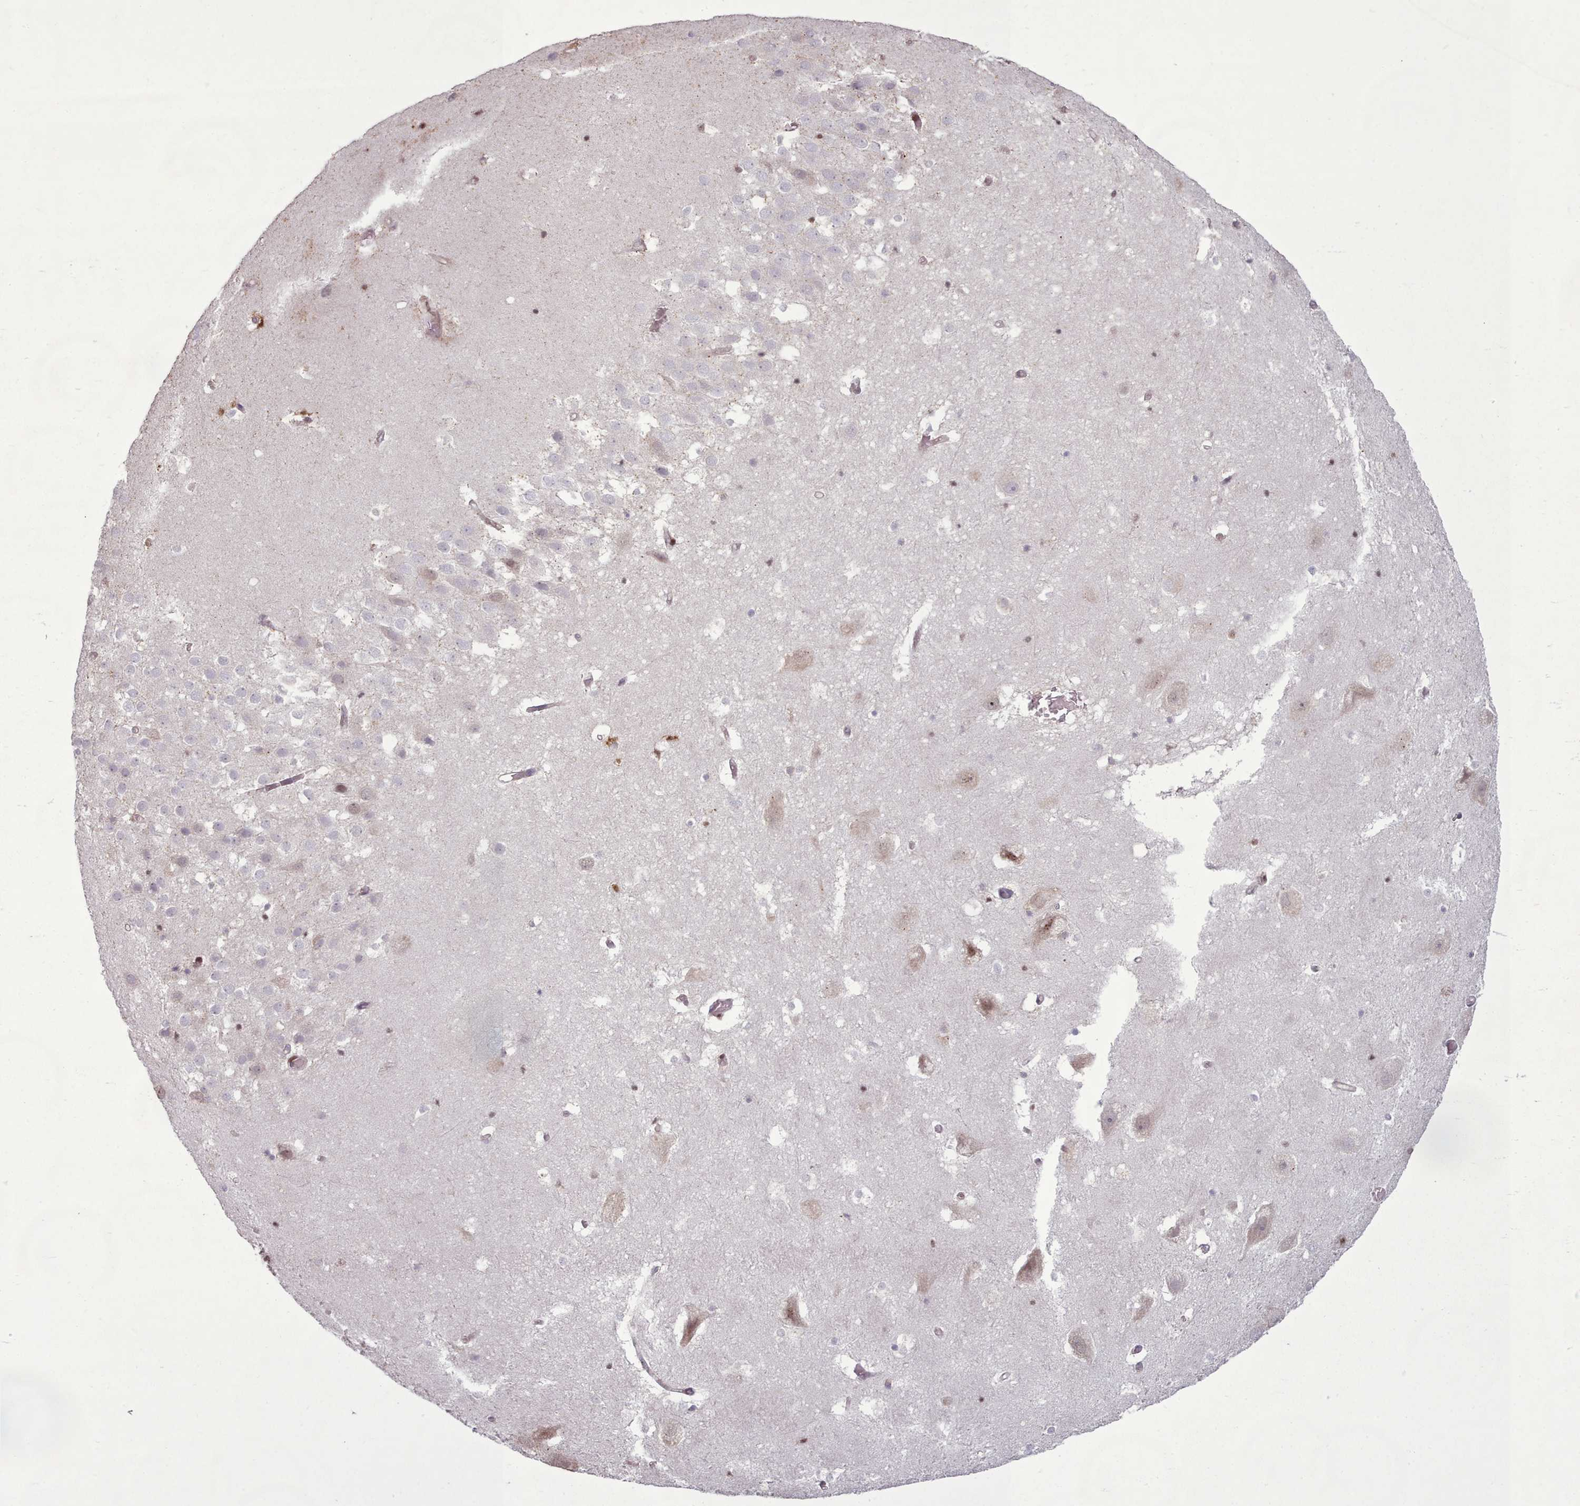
{"staining": {"intensity": "negative", "quantity": "none", "location": "none"}, "tissue": "hippocampus", "cell_type": "Glial cells", "image_type": "normal", "snomed": [{"axis": "morphology", "description": "Normal tissue, NOS"}, {"axis": "topography", "description": "Hippocampus"}], "caption": "This is an immunohistochemistry (IHC) histopathology image of normal human hippocampus. There is no staining in glial cells.", "gene": "LGALS9B", "patient": {"sex": "female", "age": 52}}